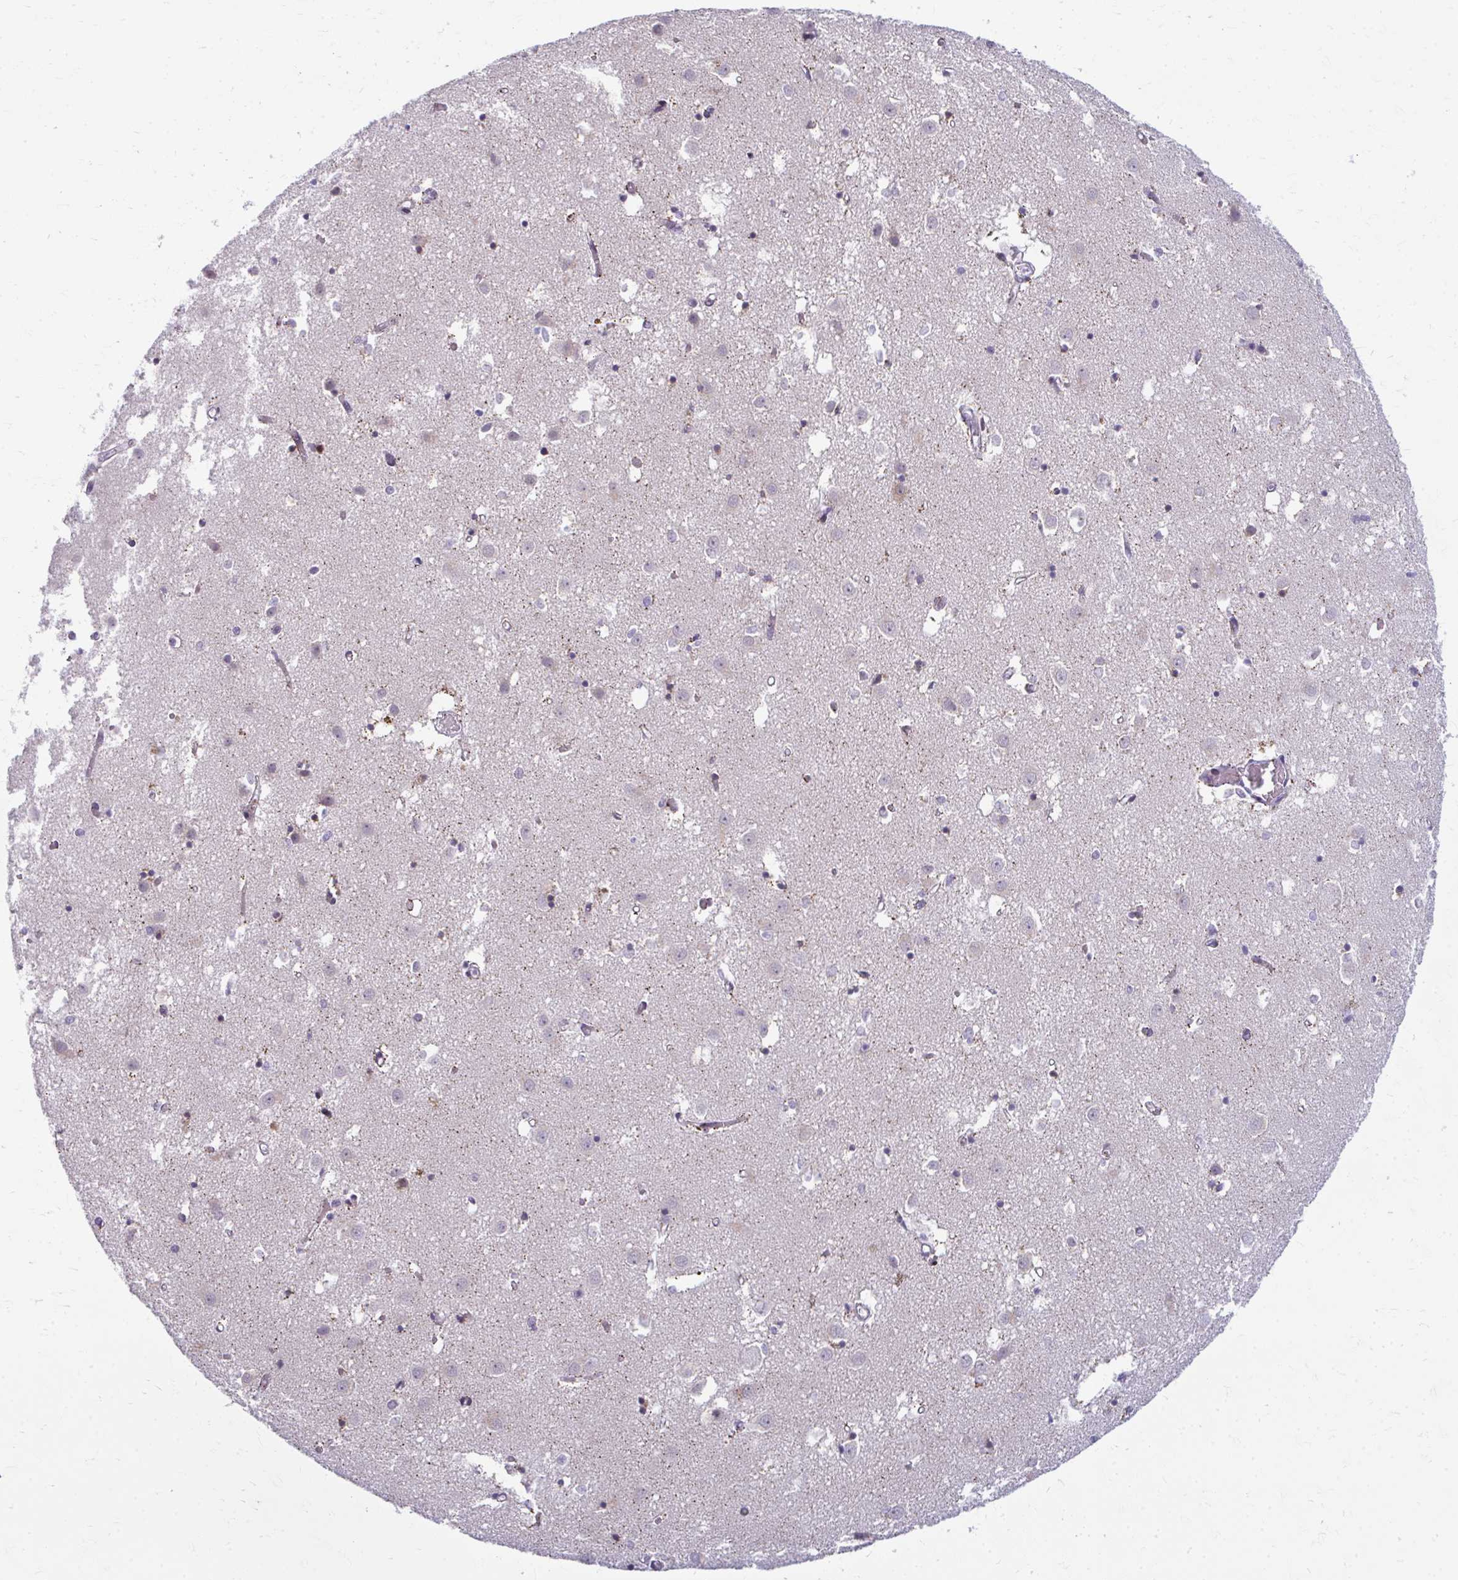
{"staining": {"intensity": "negative", "quantity": "none", "location": "none"}, "tissue": "caudate", "cell_type": "Glial cells", "image_type": "normal", "snomed": [{"axis": "morphology", "description": "Normal tissue, NOS"}, {"axis": "topography", "description": "Lateral ventricle wall"}], "caption": "Image shows no significant protein staining in glial cells of unremarkable caudate.", "gene": "MAF1", "patient": {"sex": "male", "age": 70}}